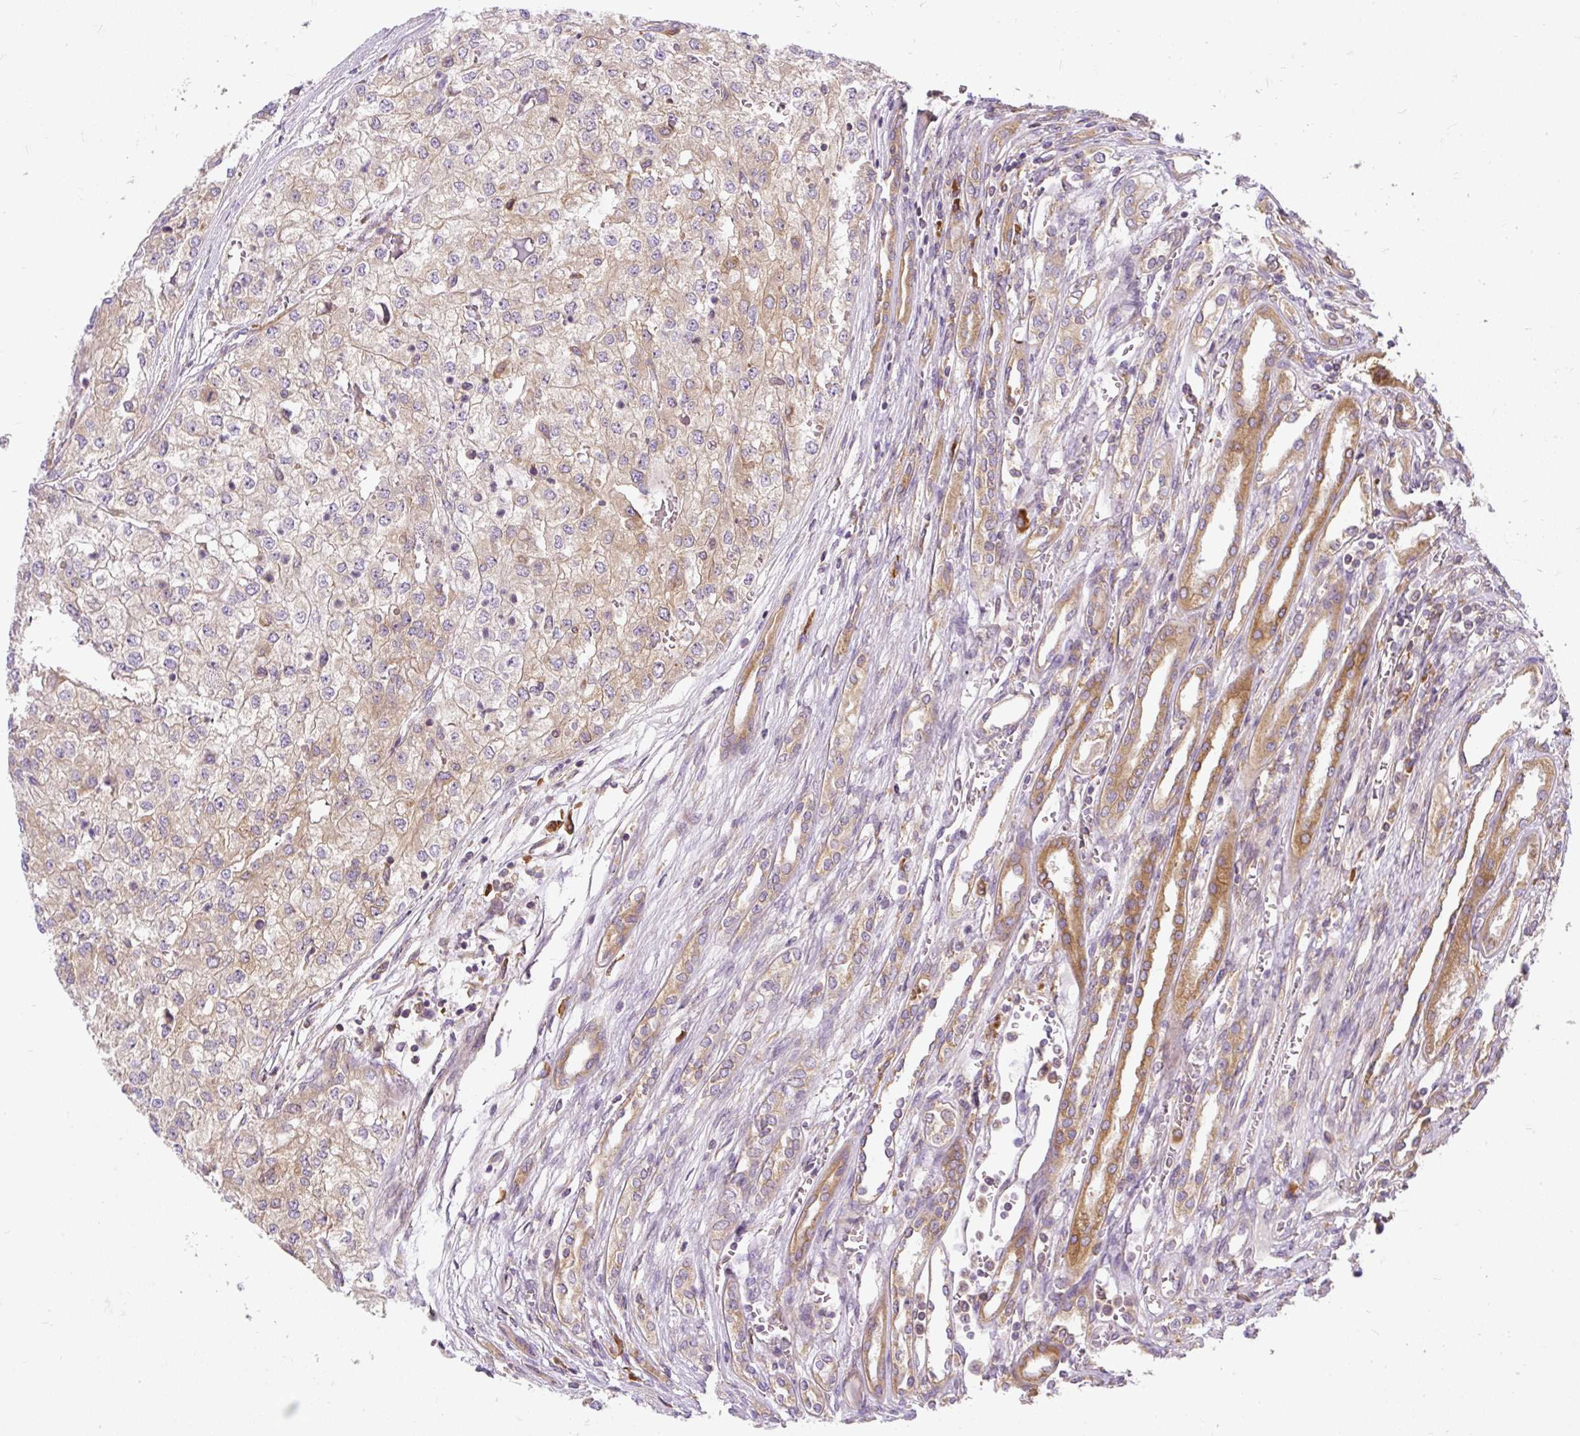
{"staining": {"intensity": "weak", "quantity": "25%-75%", "location": "cytoplasmic/membranous"}, "tissue": "renal cancer", "cell_type": "Tumor cells", "image_type": "cancer", "snomed": [{"axis": "morphology", "description": "Adenocarcinoma, NOS"}, {"axis": "topography", "description": "Kidney"}], "caption": "High-power microscopy captured an IHC micrograph of renal cancer (adenocarcinoma), revealing weak cytoplasmic/membranous positivity in about 25%-75% of tumor cells.", "gene": "CYP20A1", "patient": {"sex": "female", "age": 54}}